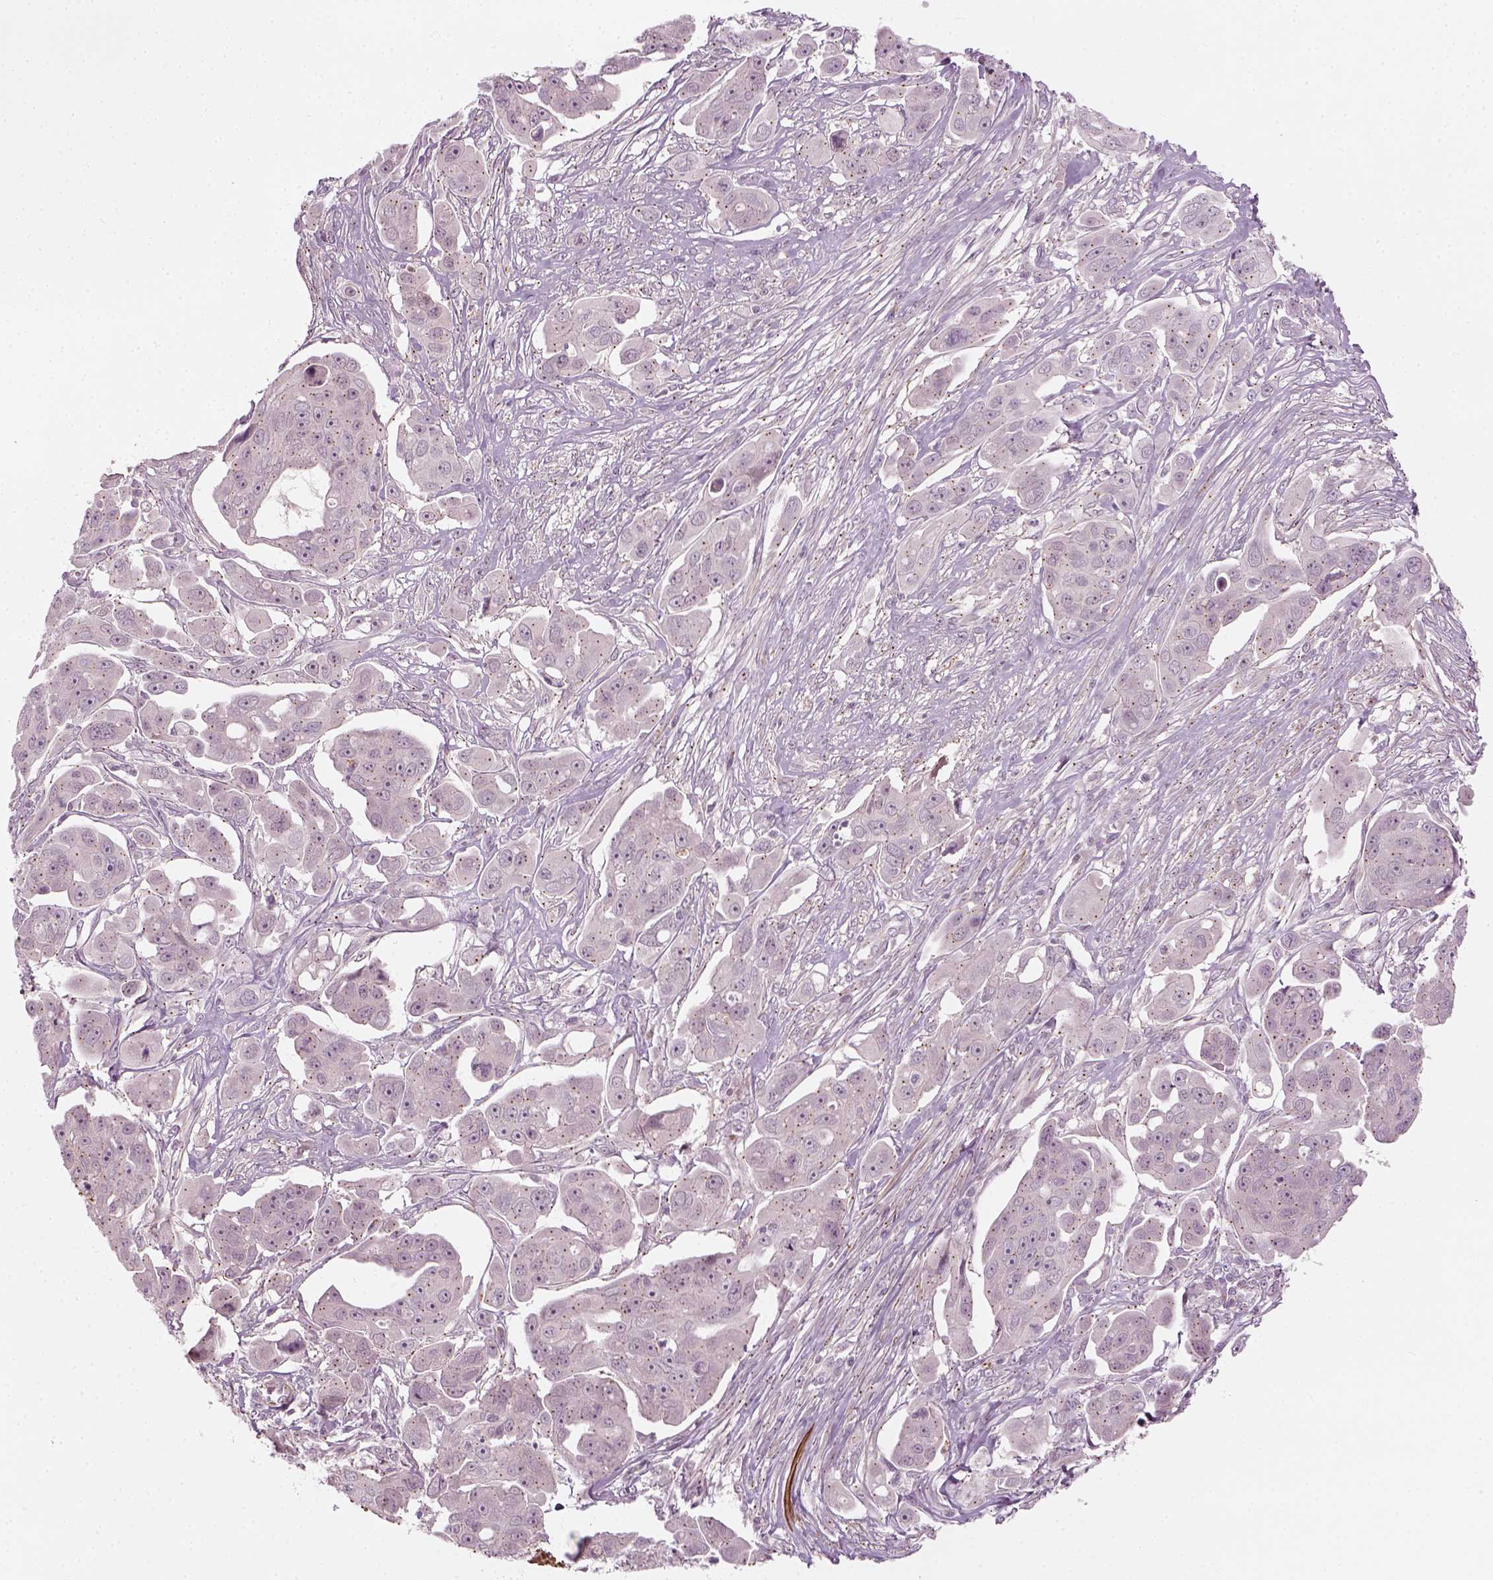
{"staining": {"intensity": "negative", "quantity": "none", "location": "none"}, "tissue": "ovarian cancer", "cell_type": "Tumor cells", "image_type": "cancer", "snomed": [{"axis": "morphology", "description": "Carcinoma, endometroid"}, {"axis": "topography", "description": "Ovary"}], "caption": "DAB immunohistochemical staining of ovarian cancer (endometroid carcinoma) reveals no significant positivity in tumor cells. The staining is performed using DAB brown chromogen with nuclei counter-stained in using hematoxylin.", "gene": "MLIP", "patient": {"sex": "female", "age": 70}}